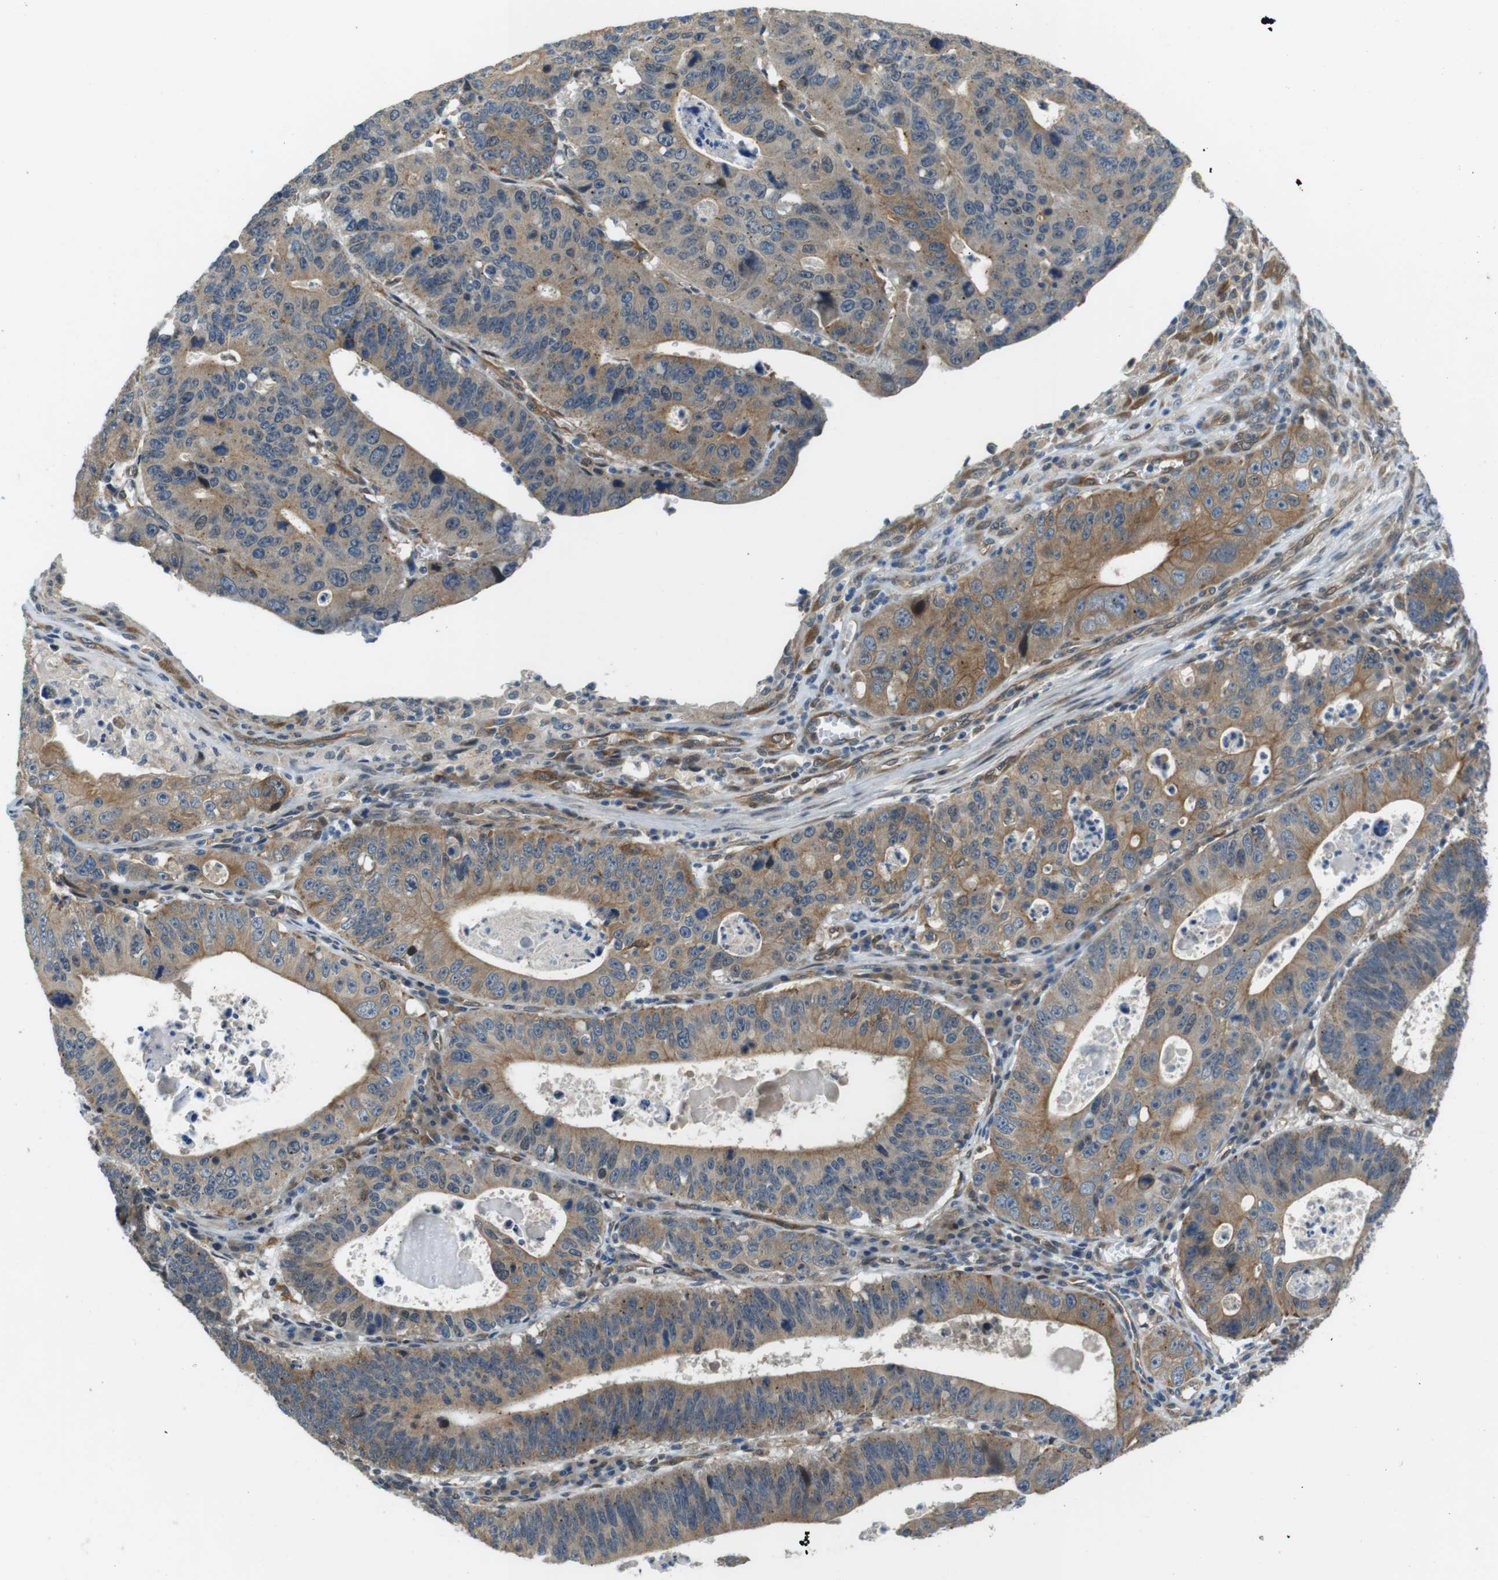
{"staining": {"intensity": "moderate", "quantity": ">75%", "location": "cytoplasmic/membranous"}, "tissue": "stomach cancer", "cell_type": "Tumor cells", "image_type": "cancer", "snomed": [{"axis": "morphology", "description": "Adenocarcinoma, NOS"}, {"axis": "topography", "description": "Stomach"}], "caption": "About >75% of tumor cells in human adenocarcinoma (stomach) reveal moderate cytoplasmic/membranous protein expression as visualized by brown immunohistochemical staining.", "gene": "PALD1", "patient": {"sex": "male", "age": 59}}